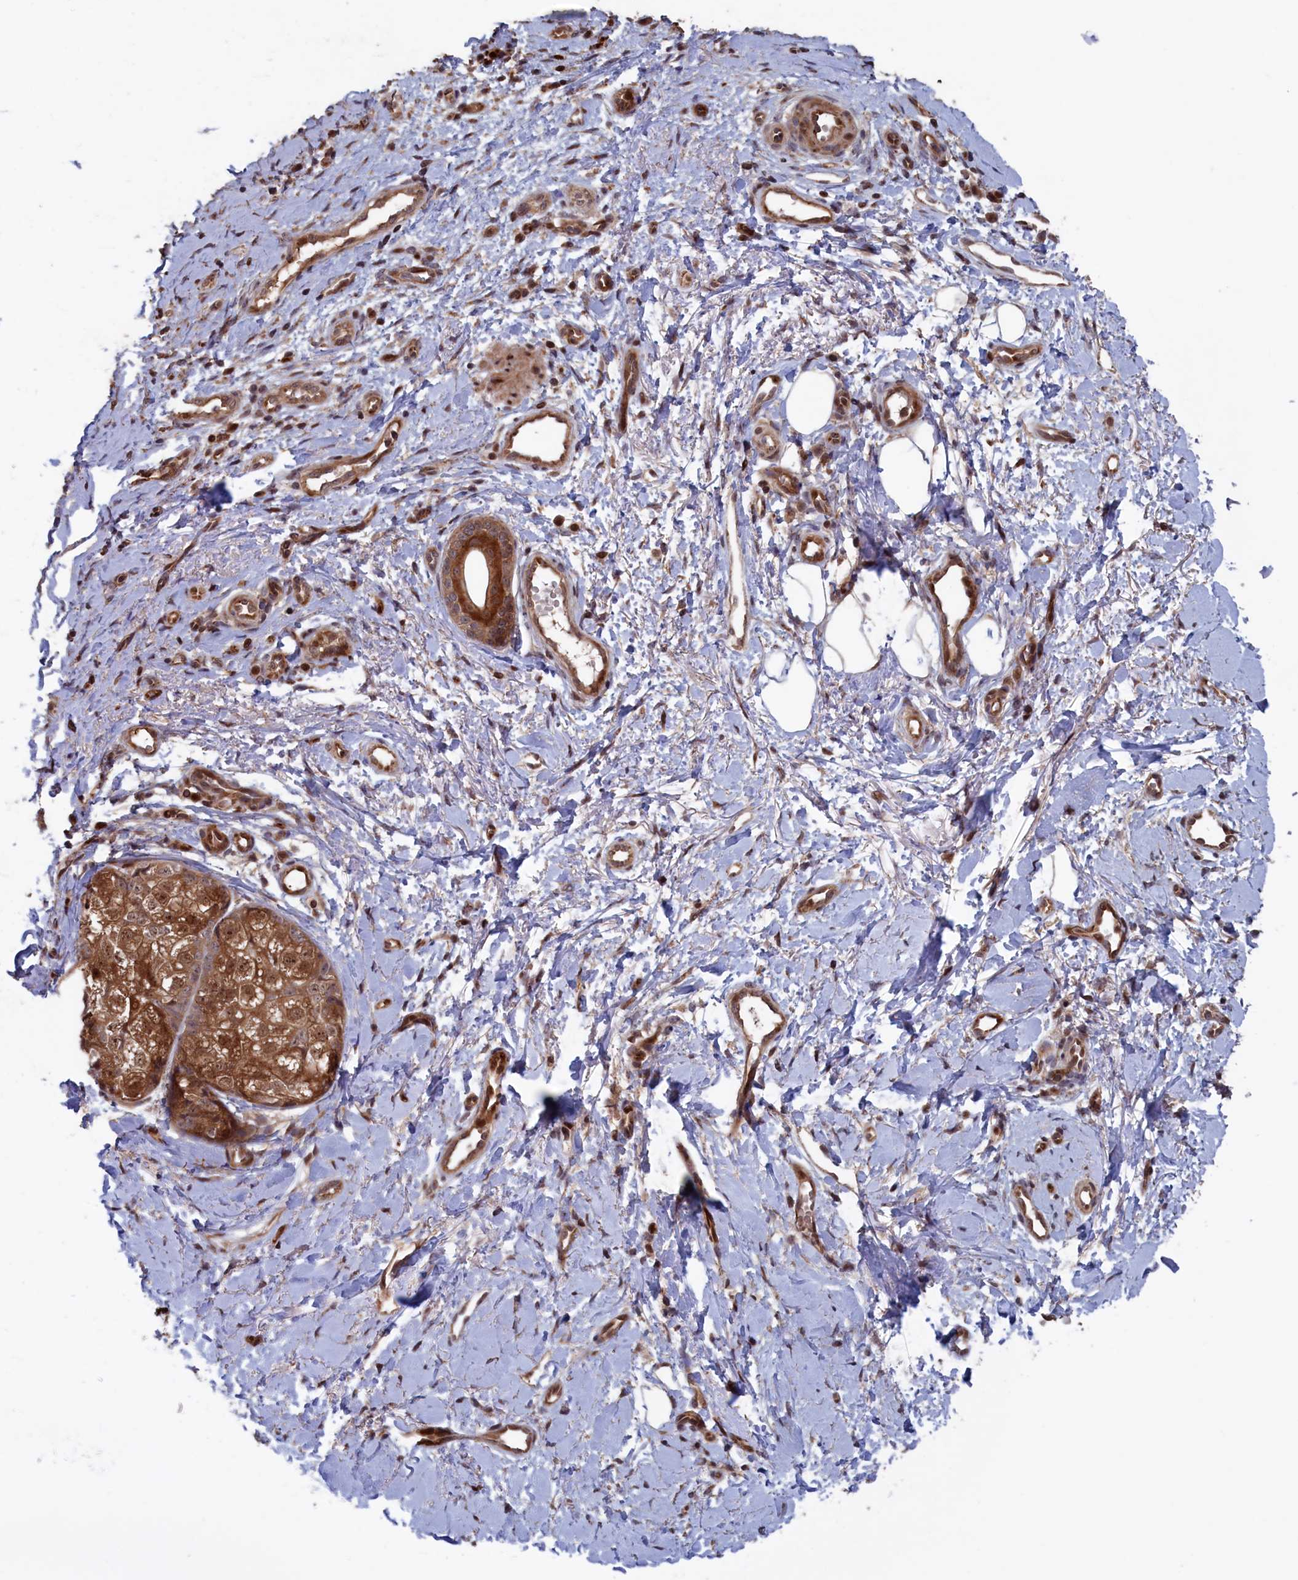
{"staining": {"intensity": "moderate", "quantity": ">75%", "location": "cytoplasmic/membranous,nuclear"}, "tissue": "skin cancer", "cell_type": "Tumor cells", "image_type": "cancer", "snomed": [{"axis": "morphology", "description": "Basal cell carcinoma"}, {"axis": "topography", "description": "Skin"}], "caption": "Immunohistochemical staining of human skin cancer (basal cell carcinoma) exhibits medium levels of moderate cytoplasmic/membranous and nuclear positivity in approximately >75% of tumor cells.", "gene": "LSG1", "patient": {"sex": "female", "age": 81}}